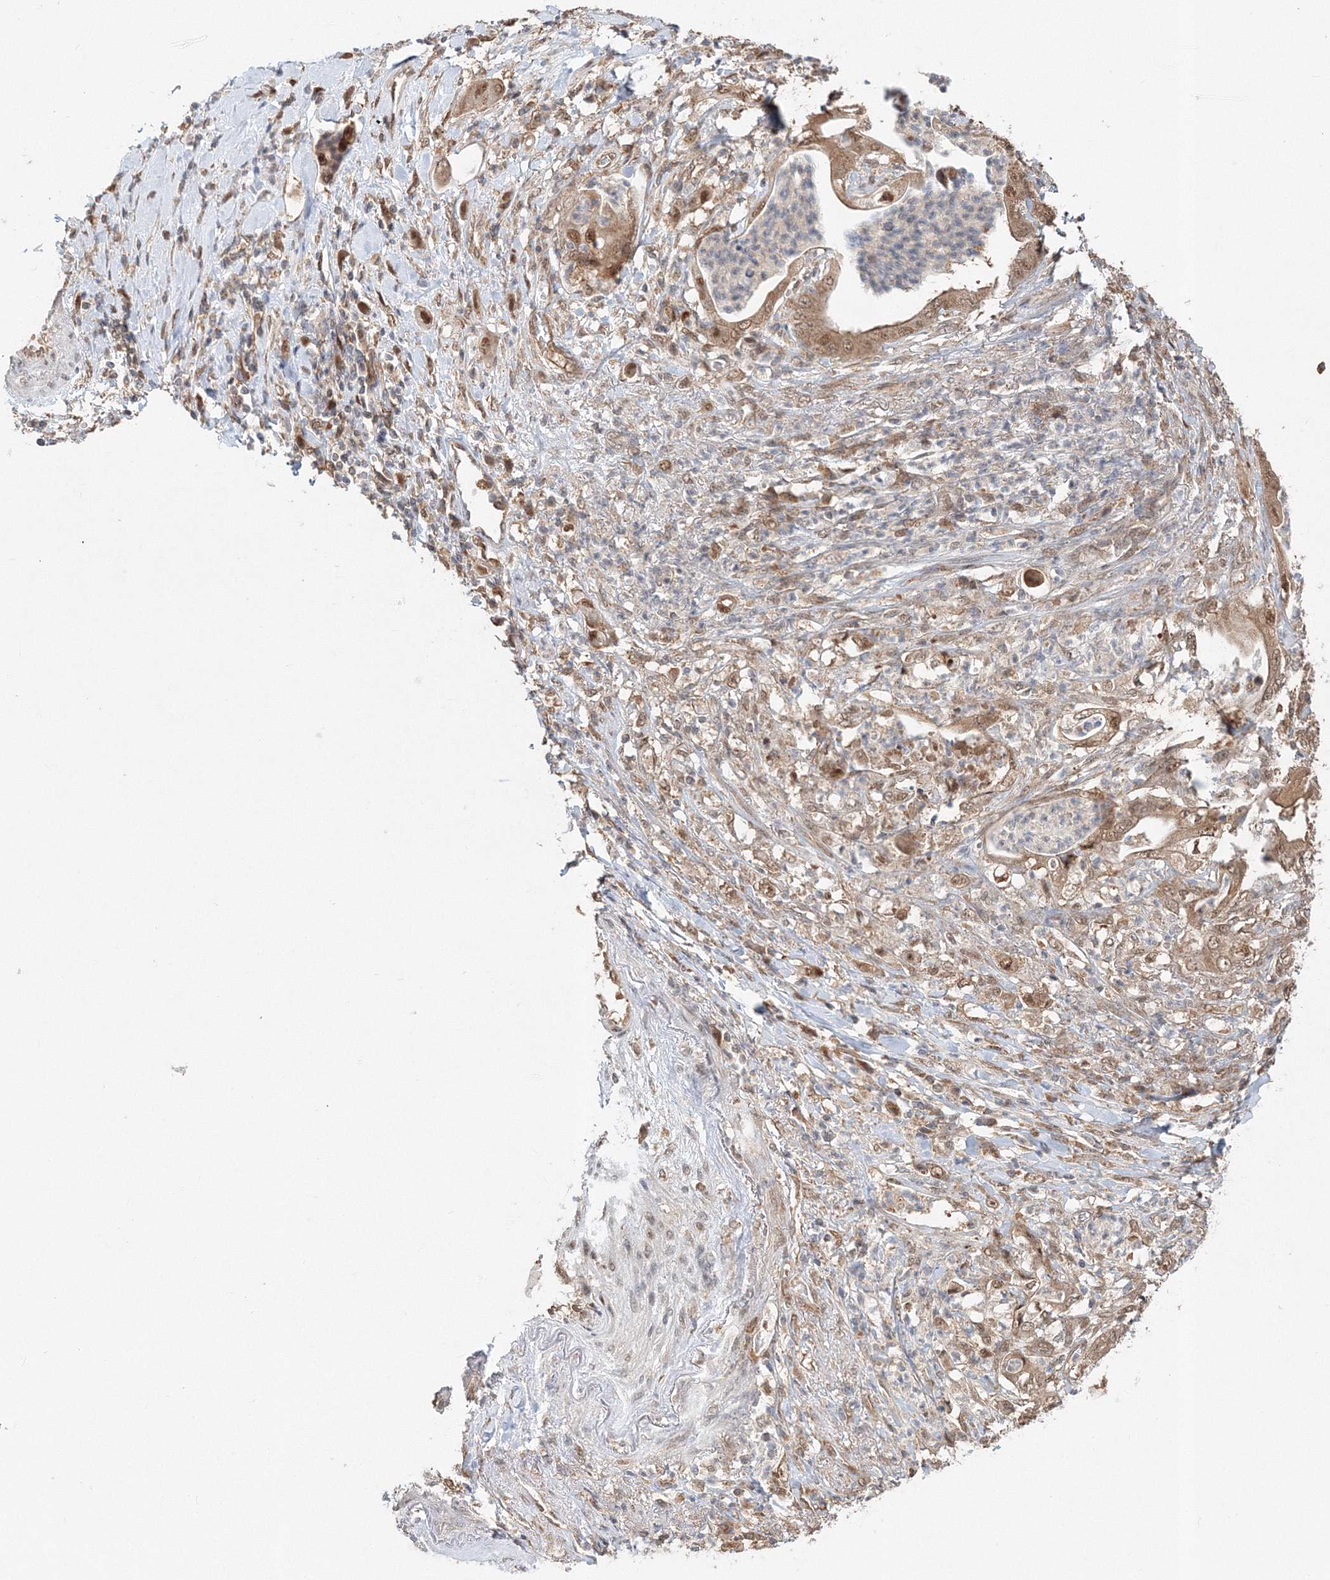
{"staining": {"intensity": "moderate", "quantity": ">75%", "location": "cytoplasmic/membranous,nuclear"}, "tissue": "stomach cancer", "cell_type": "Tumor cells", "image_type": "cancer", "snomed": [{"axis": "morphology", "description": "Adenocarcinoma, NOS"}, {"axis": "topography", "description": "Stomach"}], "caption": "Moderate cytoplasmic/membranous and nuclear positivity is identified in approximately >75% of tumor cells in adenocarcinoma (stomach).", "gene": "PSMD6", "patient": {"sex": "female", "age": 73}}